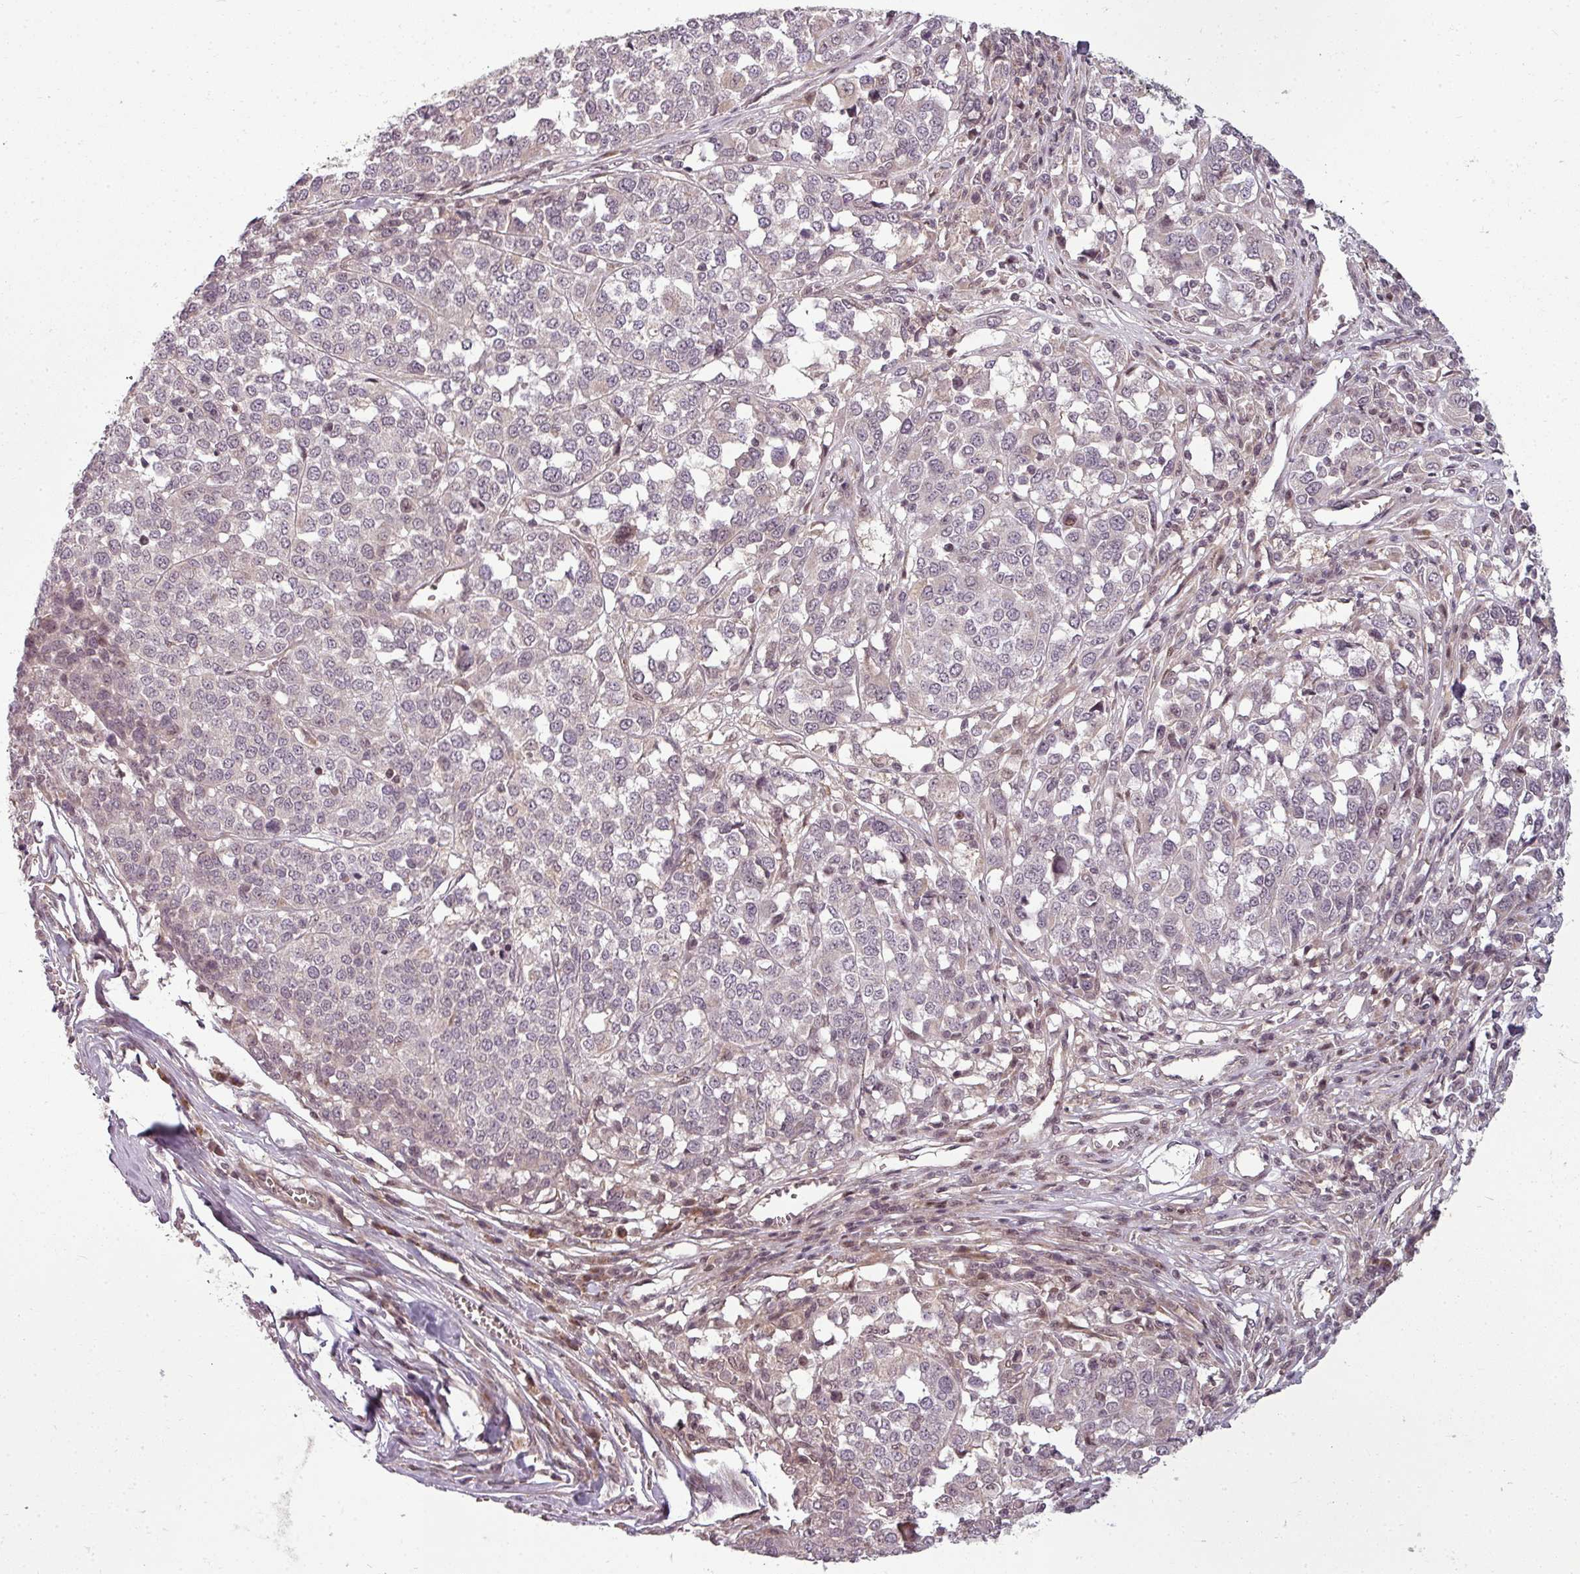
{"staining": {"intensity": "negative", "quantity": "none", "location": "none"}, "tissue": "melanoma", "cell_type": "Tumor cells", "image_type": "cancer", "snomed": [{"axis": "morphology", "description": "Malignant melanoma, Metastatic site"}, {"axis": "topography", "description": "Lymph node"}], "caption": "Tumor cells are negative for brown protein staining in malignant melanoma (metastatic site).", "gene": "CLIC1", "patient": {"sex": "male", "age": 44}}